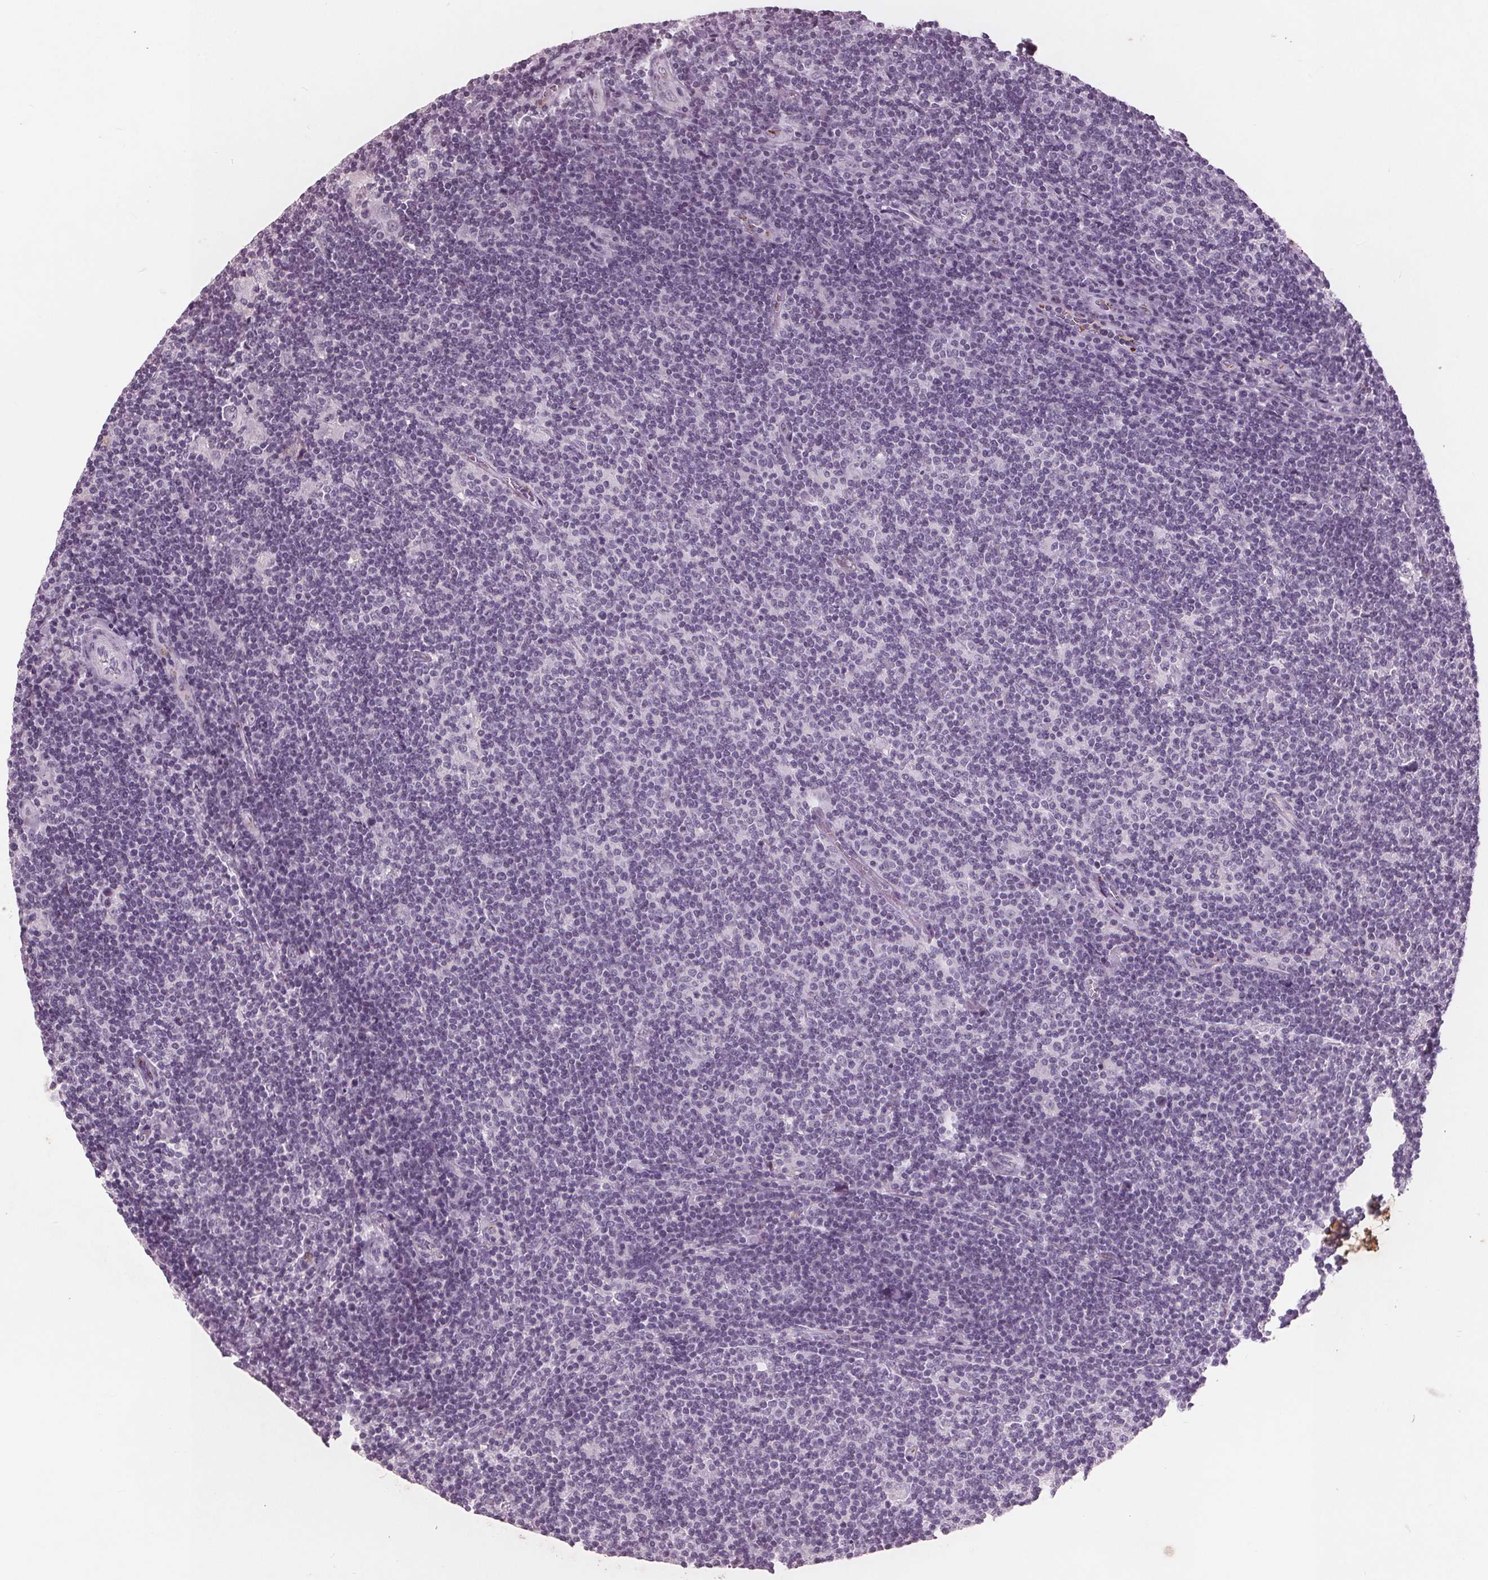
{"staining": {"intensity": "negative", "quantity": "none", "location": "none"}, "tissue": "lymphoma", "cell_type": "Tumor cells", "image_type": "cancer", "snomed": [{"axis": "morphology", "description": "Hodgkin's disease, NOS"}, {"axis": "topography", "description": "Lymph node"}], "caption": "Immunohistochemistry (IHC) photomicrograph of neoplastic tissue: Hodgkin's disease stained with DAB (3,3'-diaminobenzidine) displays no significant protein expression in tumor cells.", "gene": "PTPN14", "patient": {"sex": "male", "age": 40}}